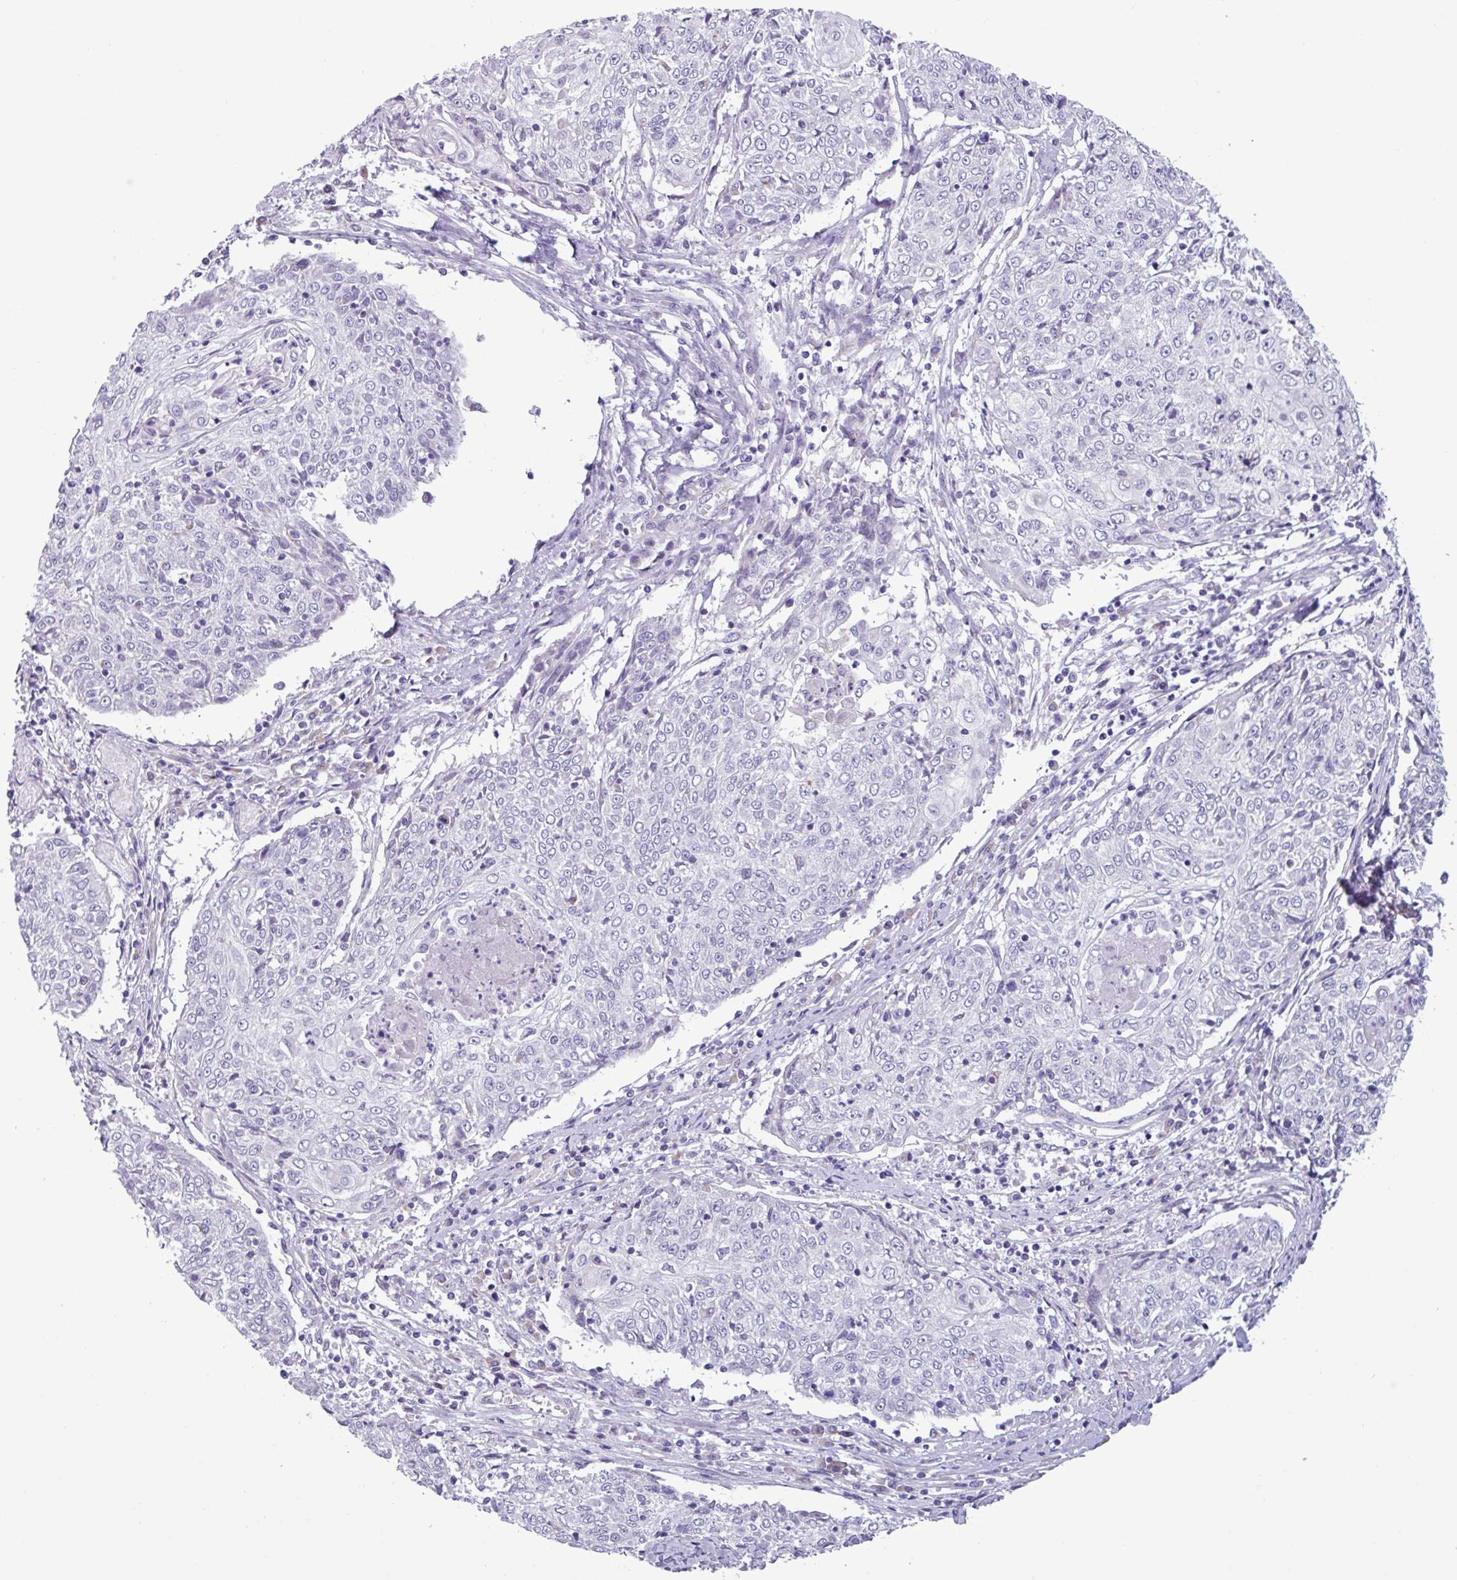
{"staining": {"intensity": "negative", "quantity": "none", "location": "none"}, "tissue": "cervical cancer", "cell_type": "Tumor cells", "image_type": "cancer", "snomed": [{"axis": "morphology", "description": "Squamous cell carcinoma, NOS"}, {"axis": "topography", "description": "Cervix"}], "caption": "A high-resolution image shows immunohistochemistry staining of cervical squamous cell carcinoma, which reveals no significant expression in tumor cells. (Immunohistochemistry, brightfield microscopy, high magnification).", "gene": "STIMATE", "patient": {"sex": "female", "age": 48}}